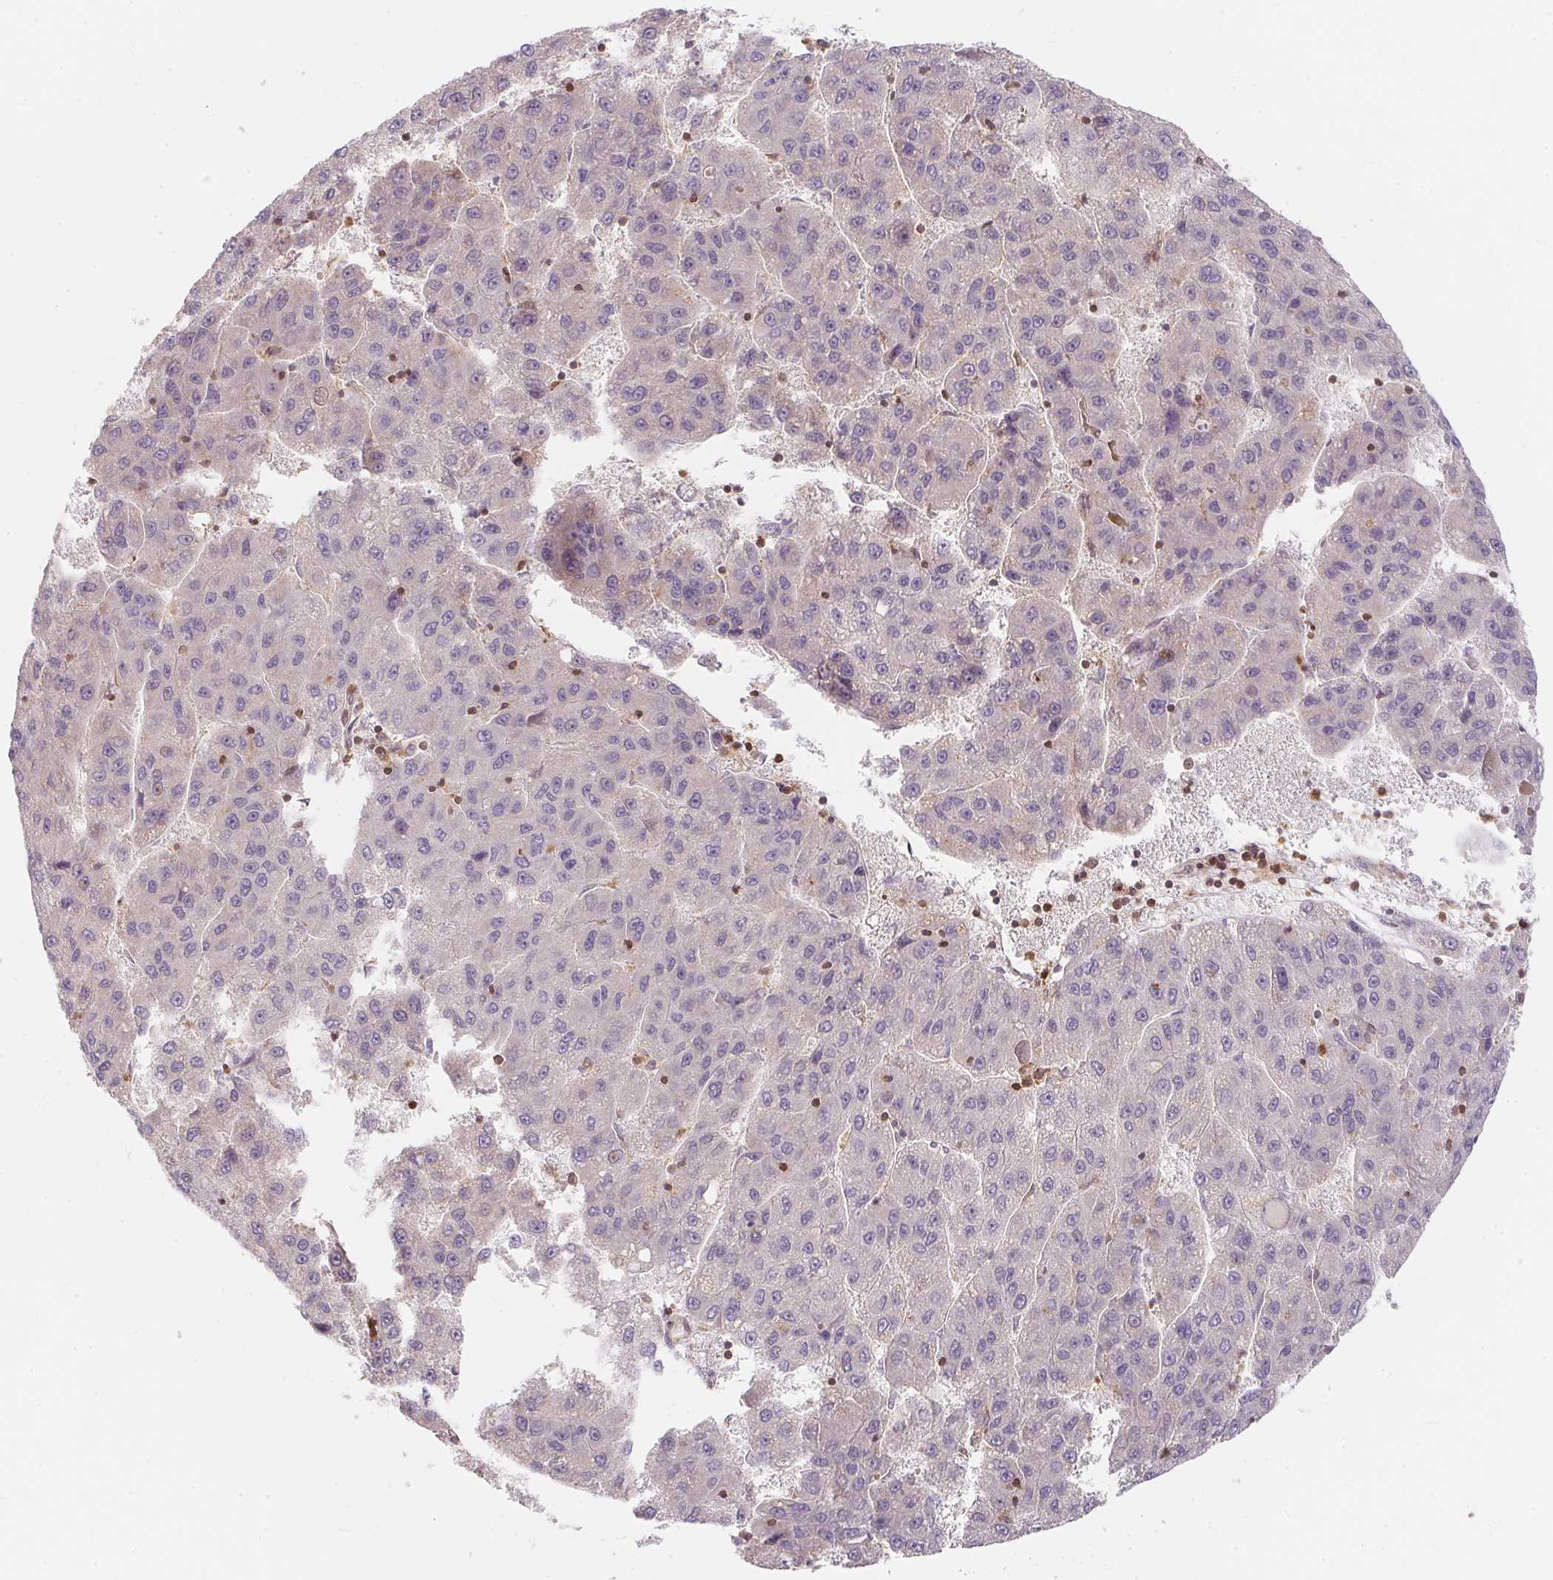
{"staining": {"intensity": "negative", "quantity": "none", "location": "none"}, "tissue": "liver cancer", "cell_type": "Tumor cells", "image_type": "cancer", "snomed": [{"axis": "morphology", "description": "Carcinoma, Hepatocellular, NOS"}, {"axis": "topography", "description": "Liver"}], "caption": "Liver cancer was stained to show a protein in brown. There is no significant staining in tumor cells.", "gene": "ANKRD13A", "patient": {"sex": "female", "age": 82}}